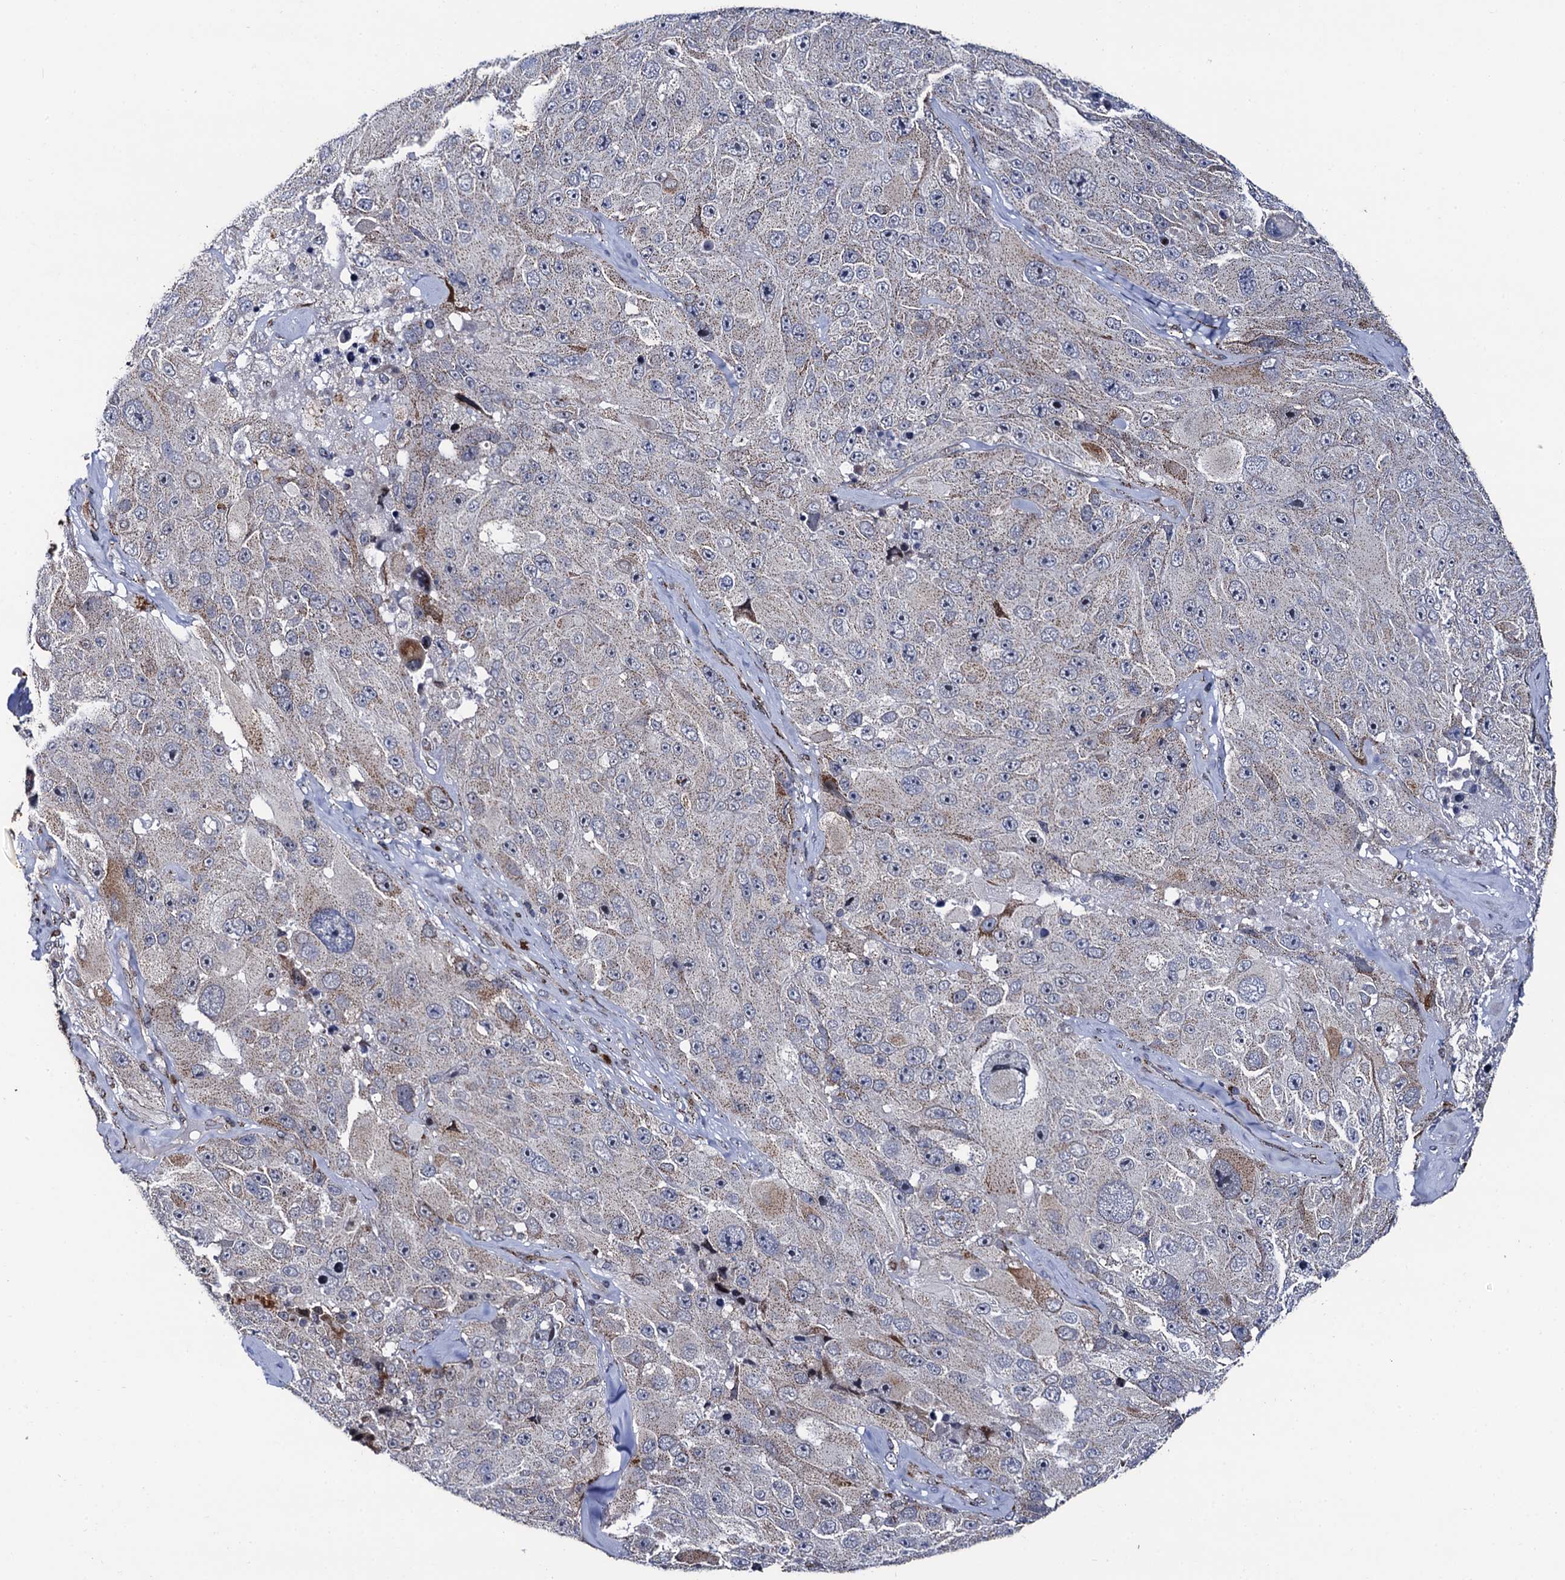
{"staining": {"intensity": "weak", "quantity": "25%-75%", "location": "cytoplasmic/membranous"}, "tissue": "melanoma", "cell_type": "Tumor cells", "image_type": "cancer", "snomed": [{"axis": "morphology", "description": "Malignant melanoma, Metastatic site"}, {"axis": "topography", "description": "Lymph node"}], "caption": "DAB immunohistochemical staining of human melanoma shows weak cytoplasmic/membranous protein staining in about 25%-75% of tumor cells. (brown staining indicates protein expression, while blue staining denotes nuclei).", "gene": "THAP2", "patient": {"sex": "male", "age": 62}}